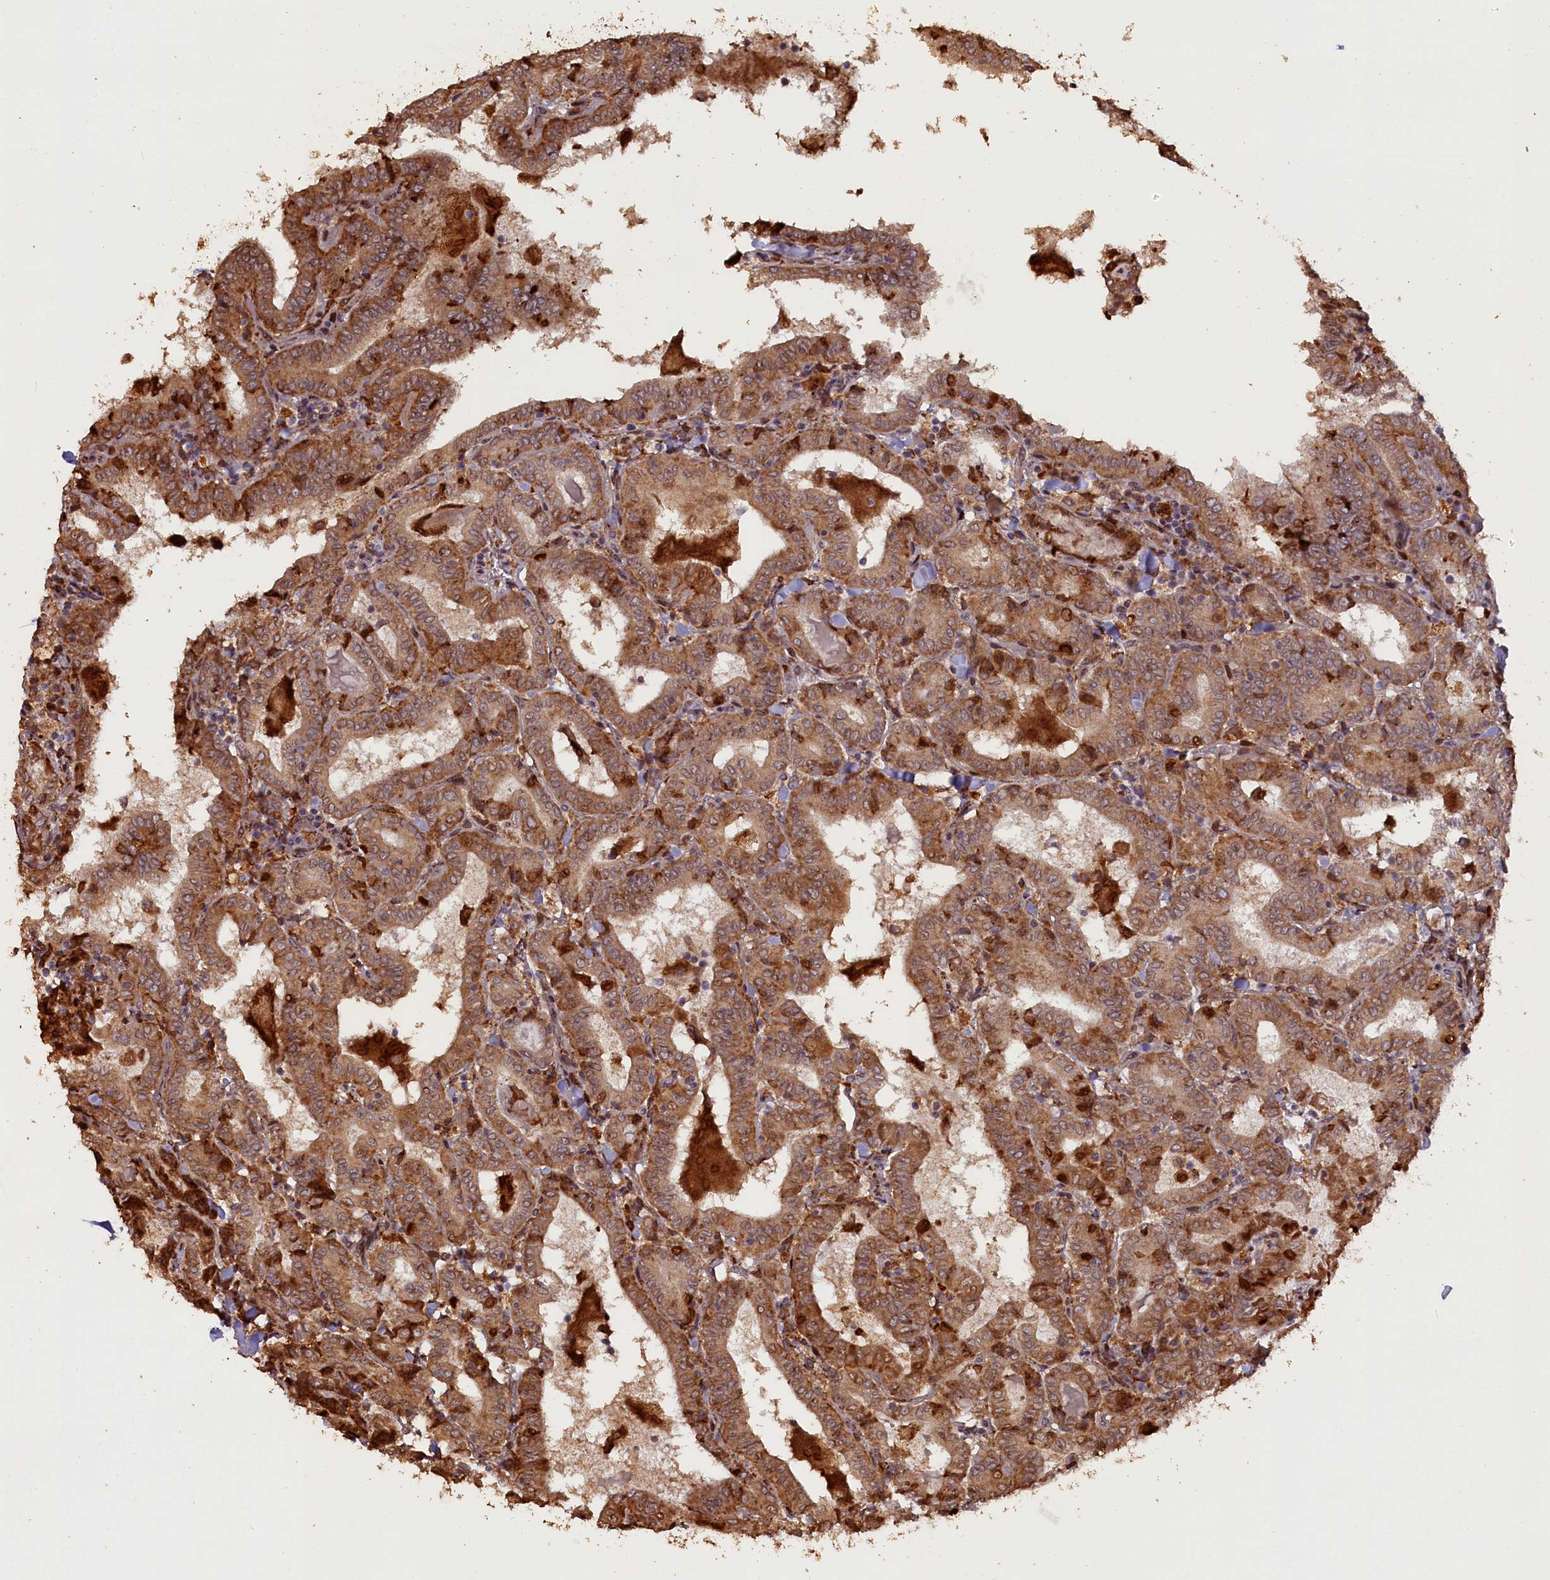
{"staining": {"intensity": "moderate", "quantity": ">75%", "location": "cytoplasmic/membranous"}, "tissue": "thyroid cancer", "cell_type": "Tumor cells", "image_type": "cancer", "snomed": [{"axis": "morphology", "description": "Papillary adenocarcinoma, NOS"}, {"axis": "topography", "description": "Thyroid gland"}], "caption": "Human thyroid cancer stained with a brown dye exhibits moderate cytoplasmic/membranous positive positivity in approximately >75% of tumor cells.", "gene": "SLC38A7", "patient": {"sex": "female", "age": 72}}